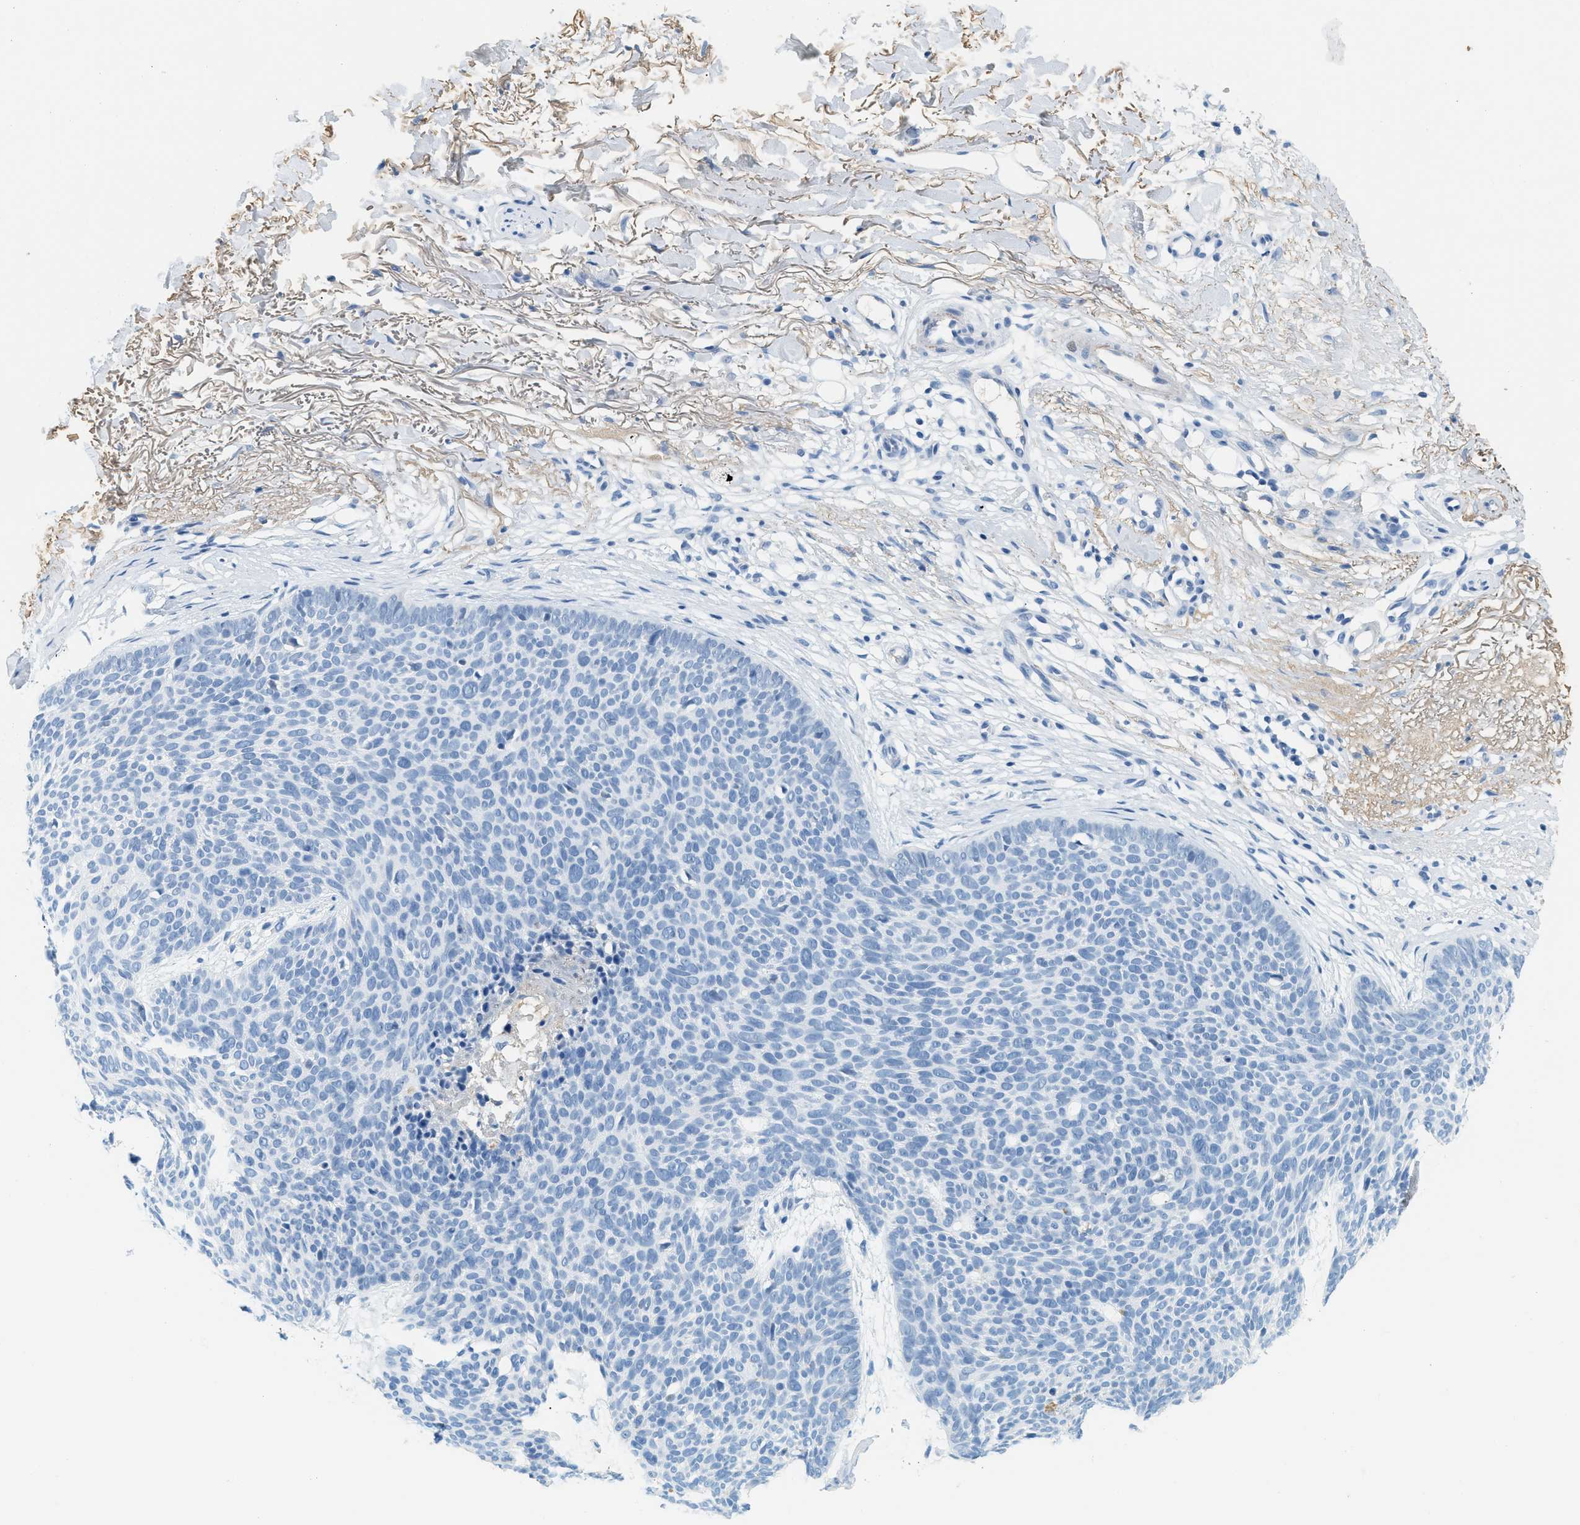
{"staining": {"intensity": "negative", "quantity": "none", "location": "none"}, "tissue": "skin cancer", "cell_type": "Tumor cells", "image_type": "cancer", "snomed": [{"axis": "morphology", "description": "Normal tissue, NOS"}, {"axis": "morphology", "description": "Basal cell carcinoma"}, {"axis": "topography", "description": "Skin"}], "caption": "Skin basal cell carcinoma was stained to show a protein in brown. There is no significant staining in tumor cells.", "gene": "LCN2", "patient": {"sex": "female", "age": 70}}